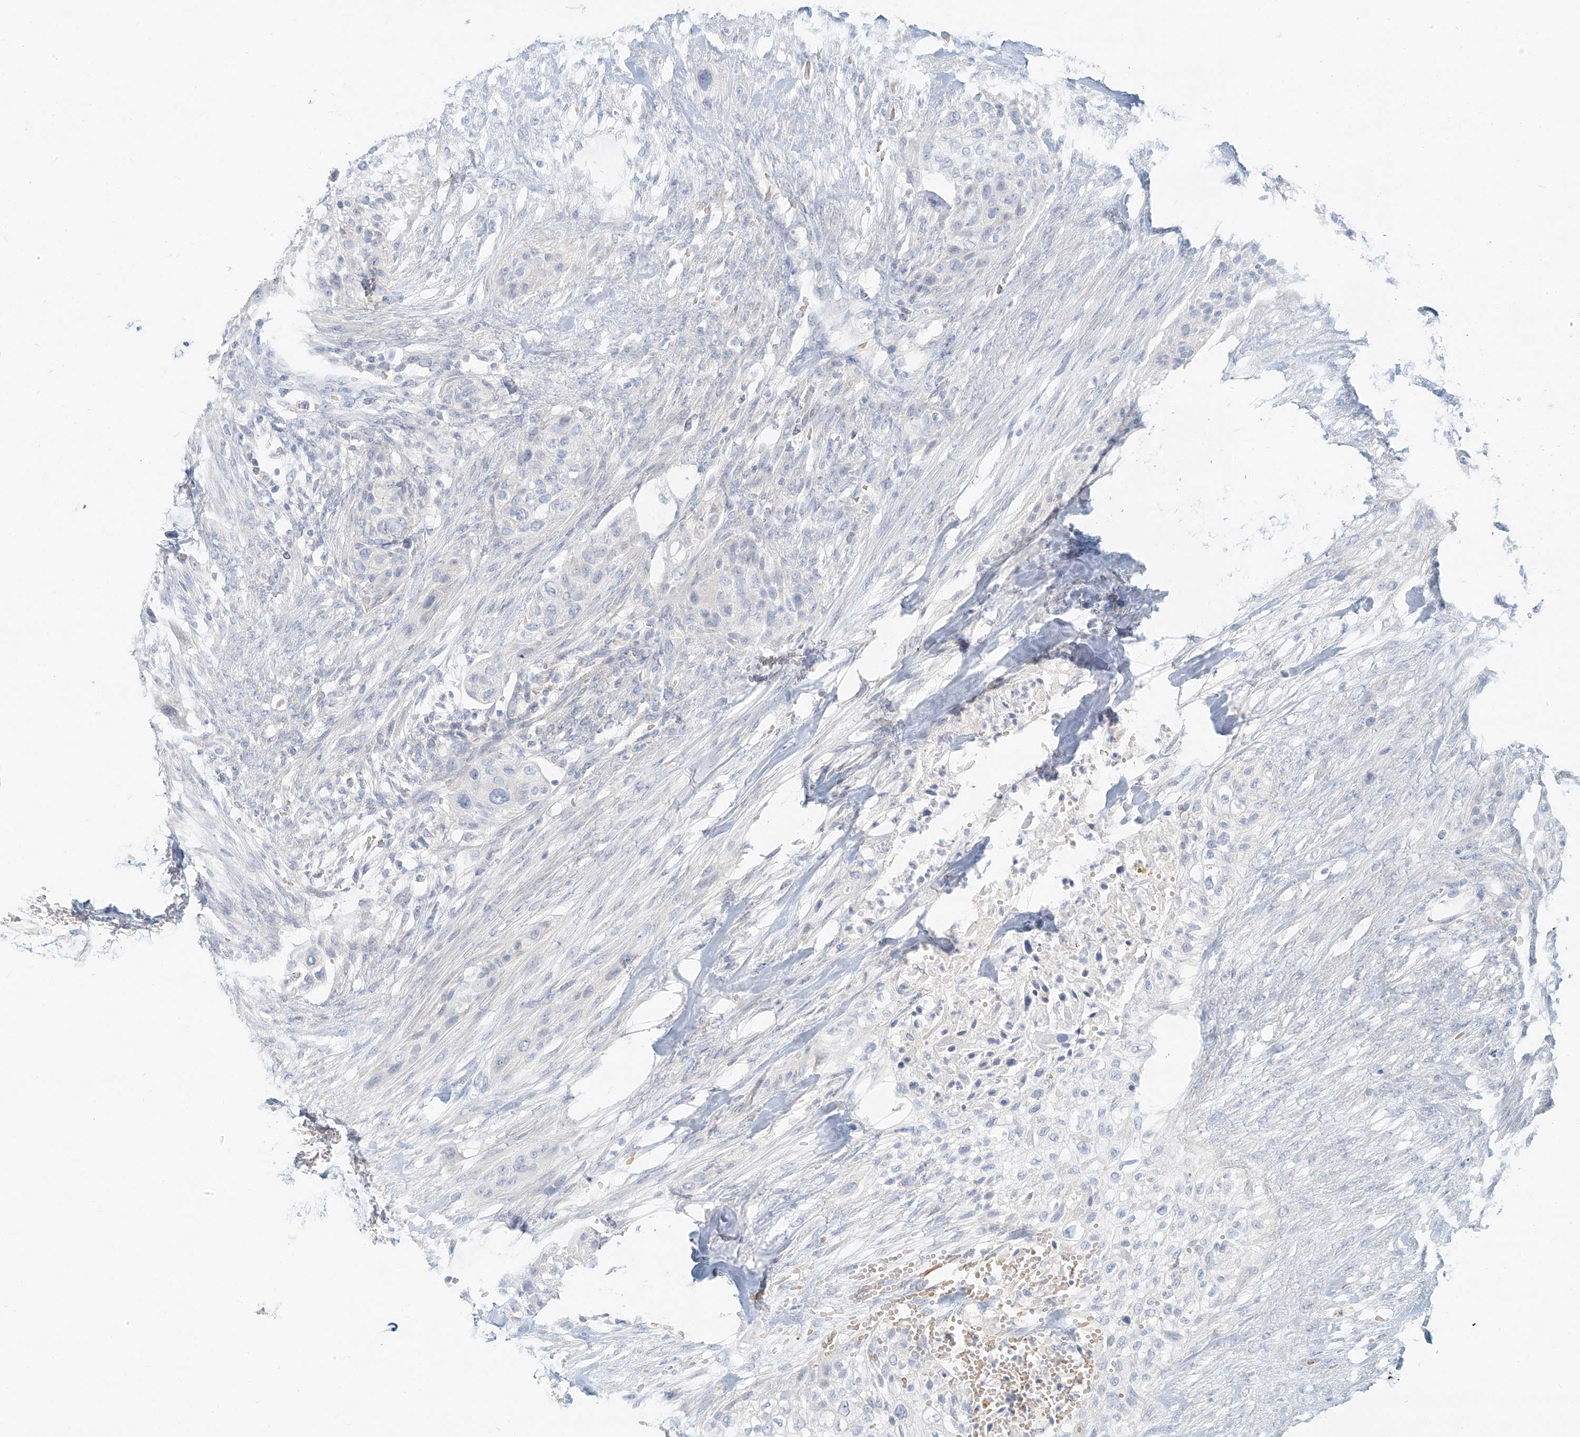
{"staining": {"intensity": "negative", "quantity": "none", "location": "none"}, "tissue": "urothelial cancer", "cell_type": "Tumor cells", "image_type": "cancer", "snomed": [{"axis": "morphology", "description": "Urothelial carcinoma, High grade"}, {"axis": "topography", "description": "Urinary bladder"}], "caption": "DAB (3,3'-diaminobenzidine) immunohistochemical staining of high-grade urothelial carcinoma shows no significant positivity in tumor cells. (Immunohistochemistry, brightfield microscopy, high magnification).", "gene": "PGC", "patient": {"sex": "male", "age": 35}}